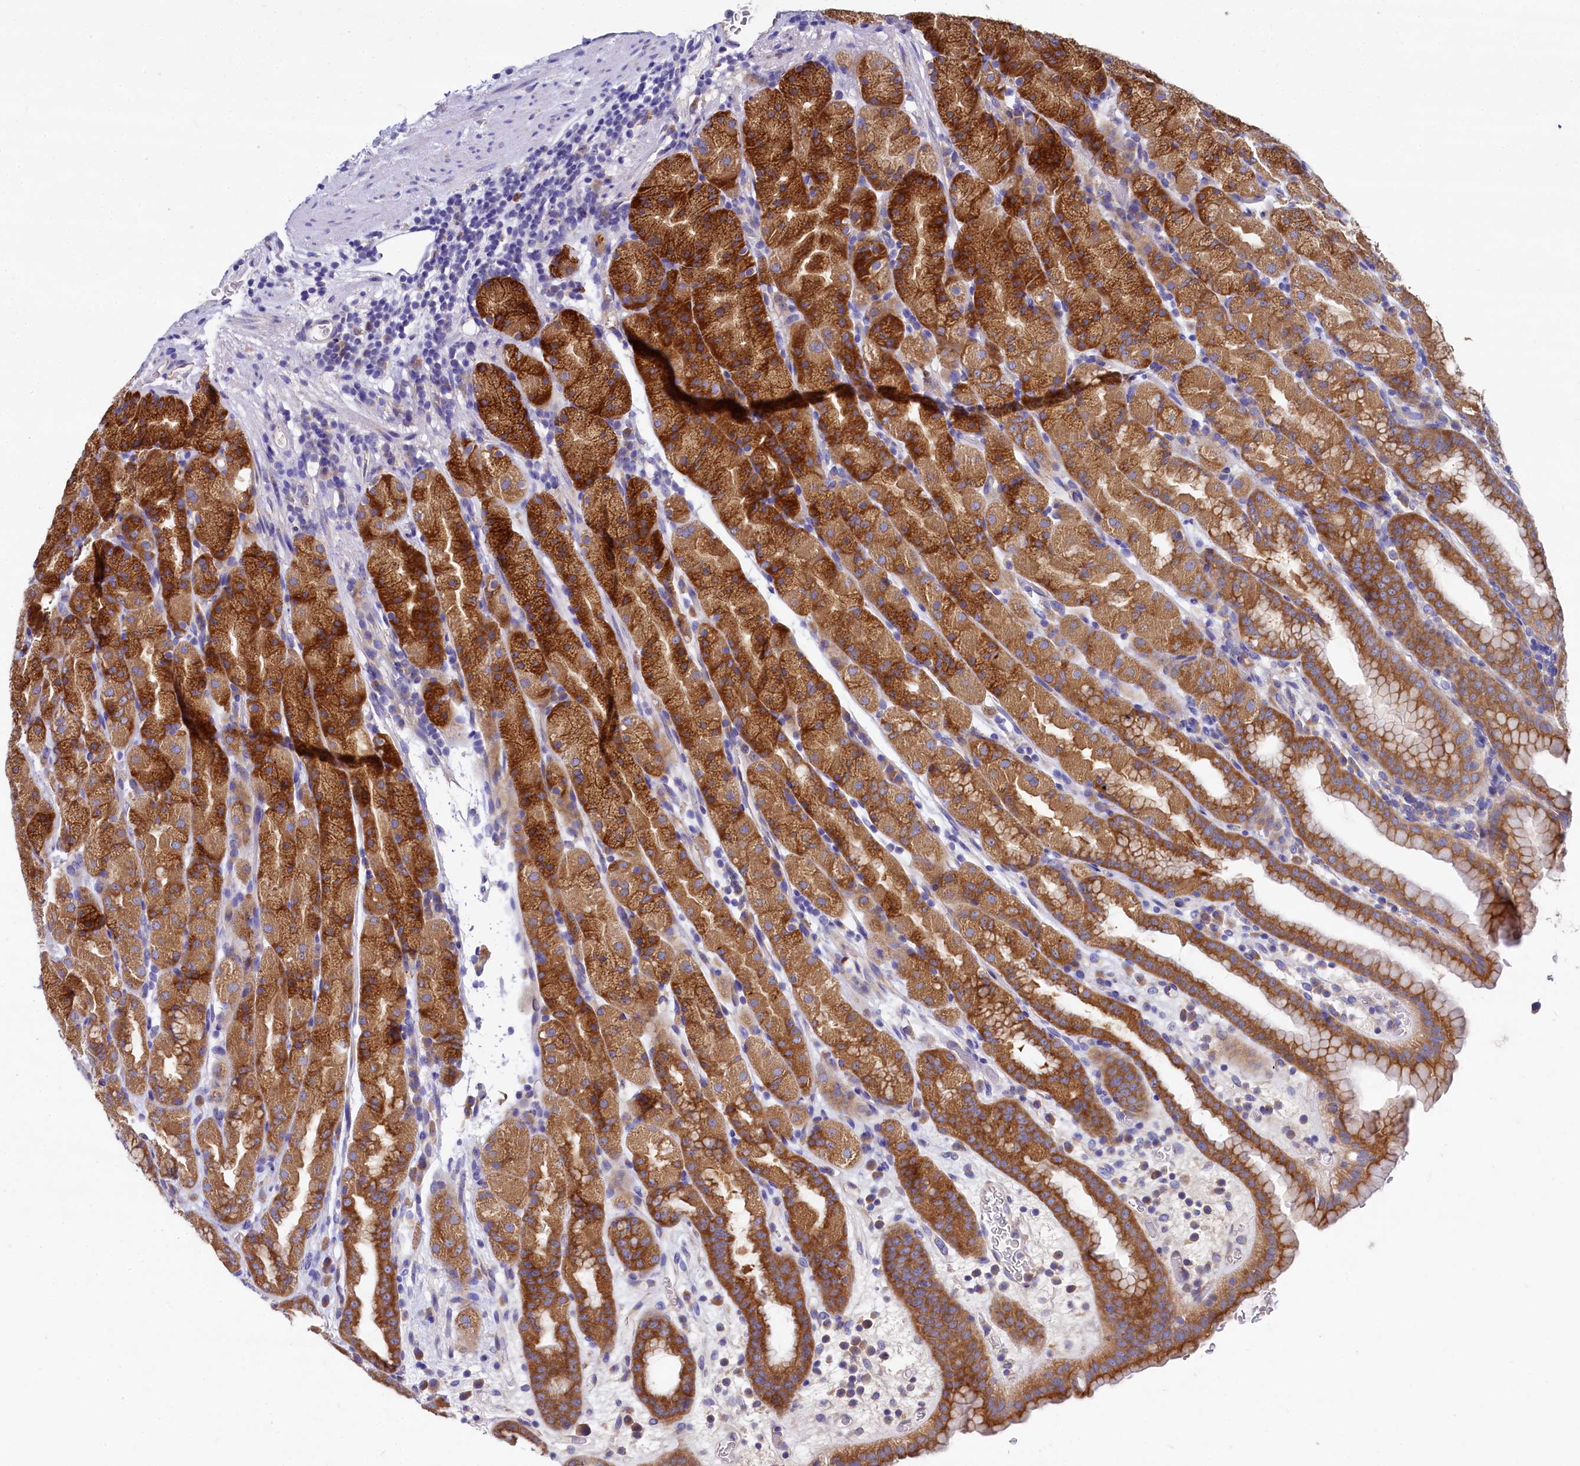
{"staining": {"intensity": "strong", "quantity": ">75%", "location": "cytoplasmic/membranous"}, "tissue": "stomach", "cell_type": "Glandular cells", "image_type": "normal", "snomed": [{"axis": "morphology", "description": "Normal tissue, NOS"}, {"axis": "topography", "description": "Stomach, upper"}], "caption": "Human stomach stained for a protein (brown) exhibits strong cytoplasmic/membranous positive staining in about >75% of glandular cells.", "gene": "QARS1", "patient": {"sex": "male", "age": 68}}